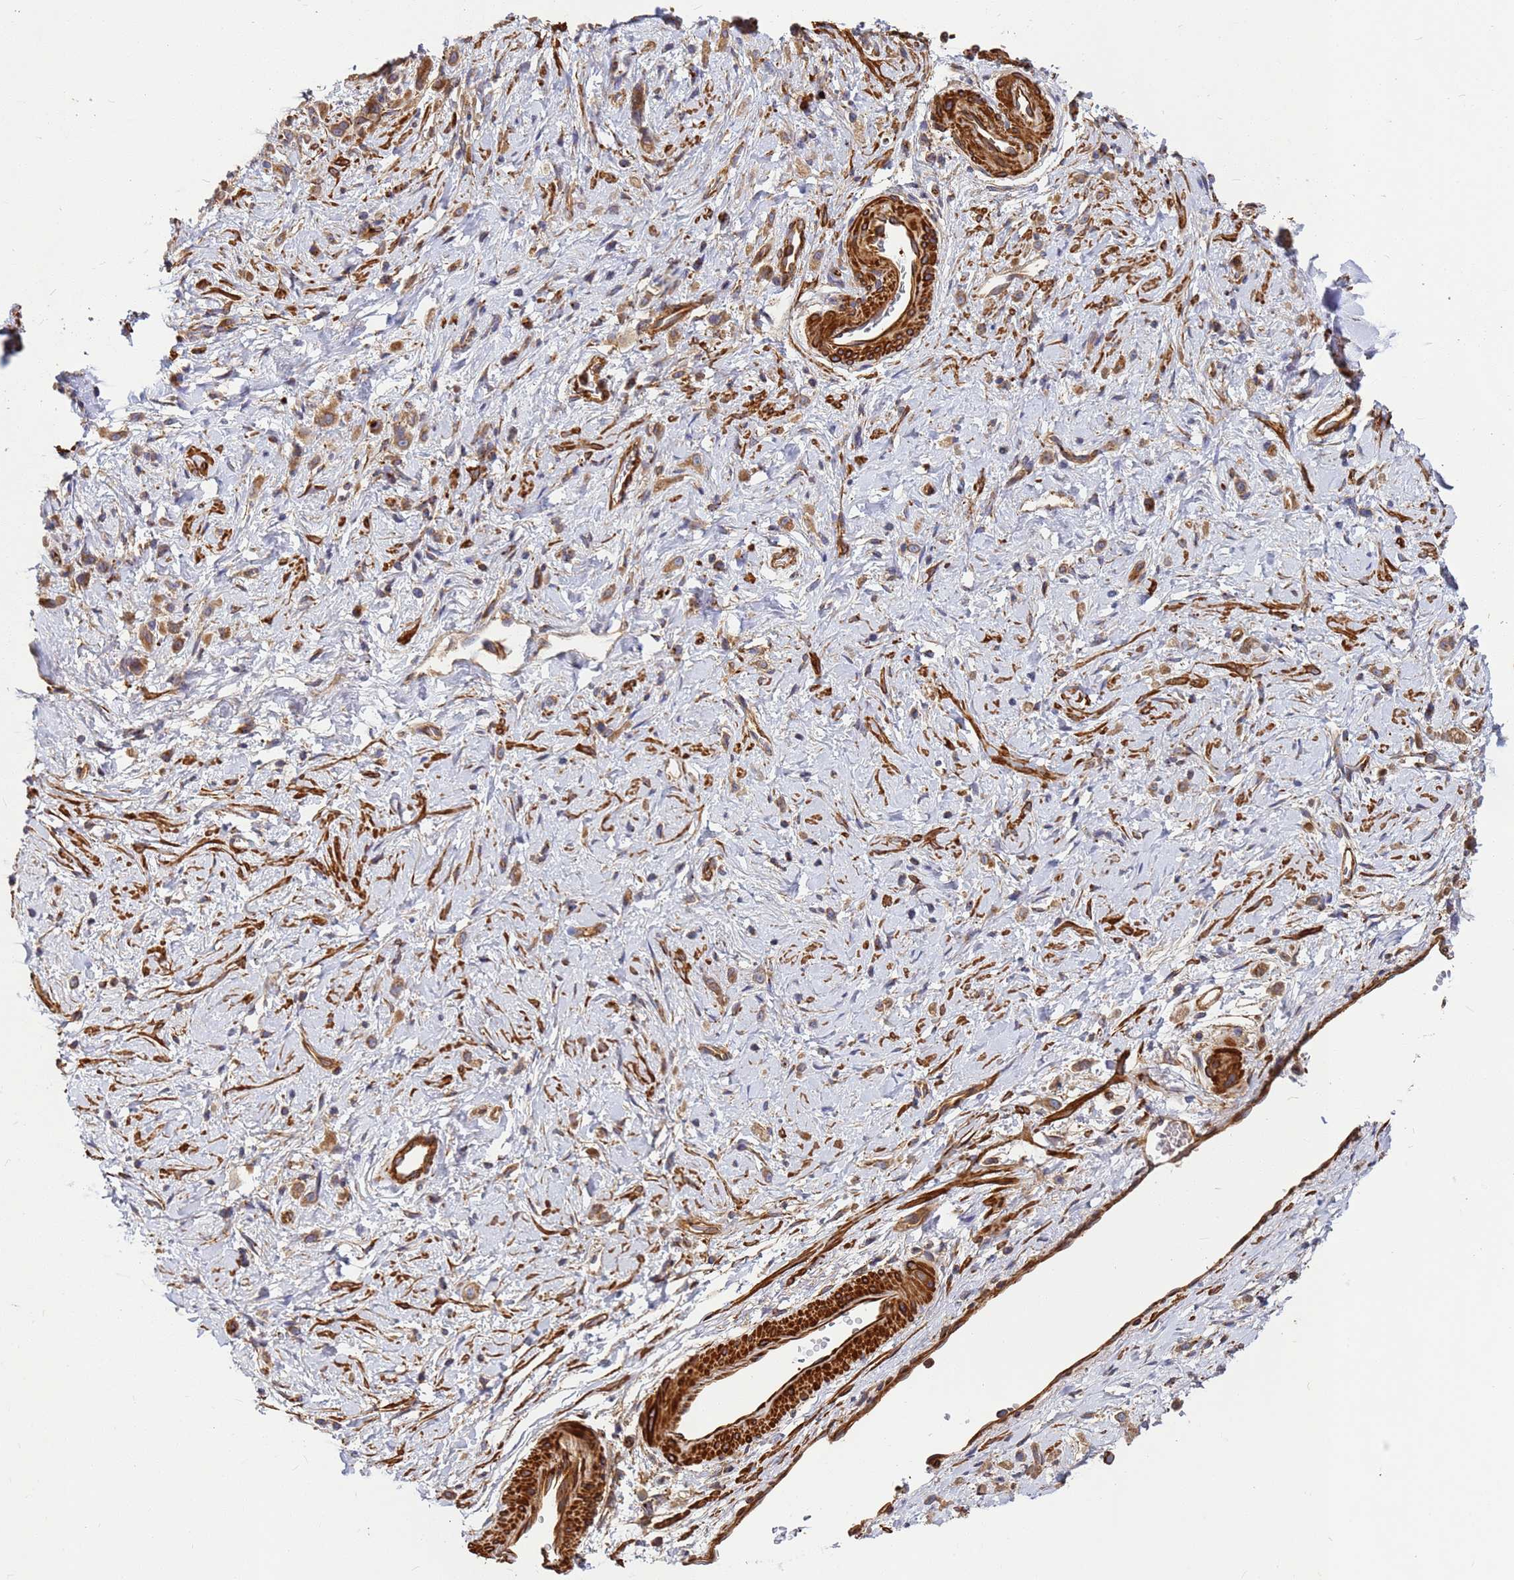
{"staining": {"intensity": "weak", "quantity": ">75%", "location": "cytoplasmic/membranous"}, "tissue": "stomach cancer", "cell_type": "Tumor cells", "image_type": "cancer", "snomed": [{"axis": "morphology", "description": "Adenocarcinoma, NOS"}, {"axis": "topography", "description": "Stomach"}], "caption": "A brown stain shows weak cytoplasmic/membranous staining of a protein in adenocarcinoma (stomach) tumor cells.", "gene": "C2CD5", "patient": {"sex": "female", "age": 60}}